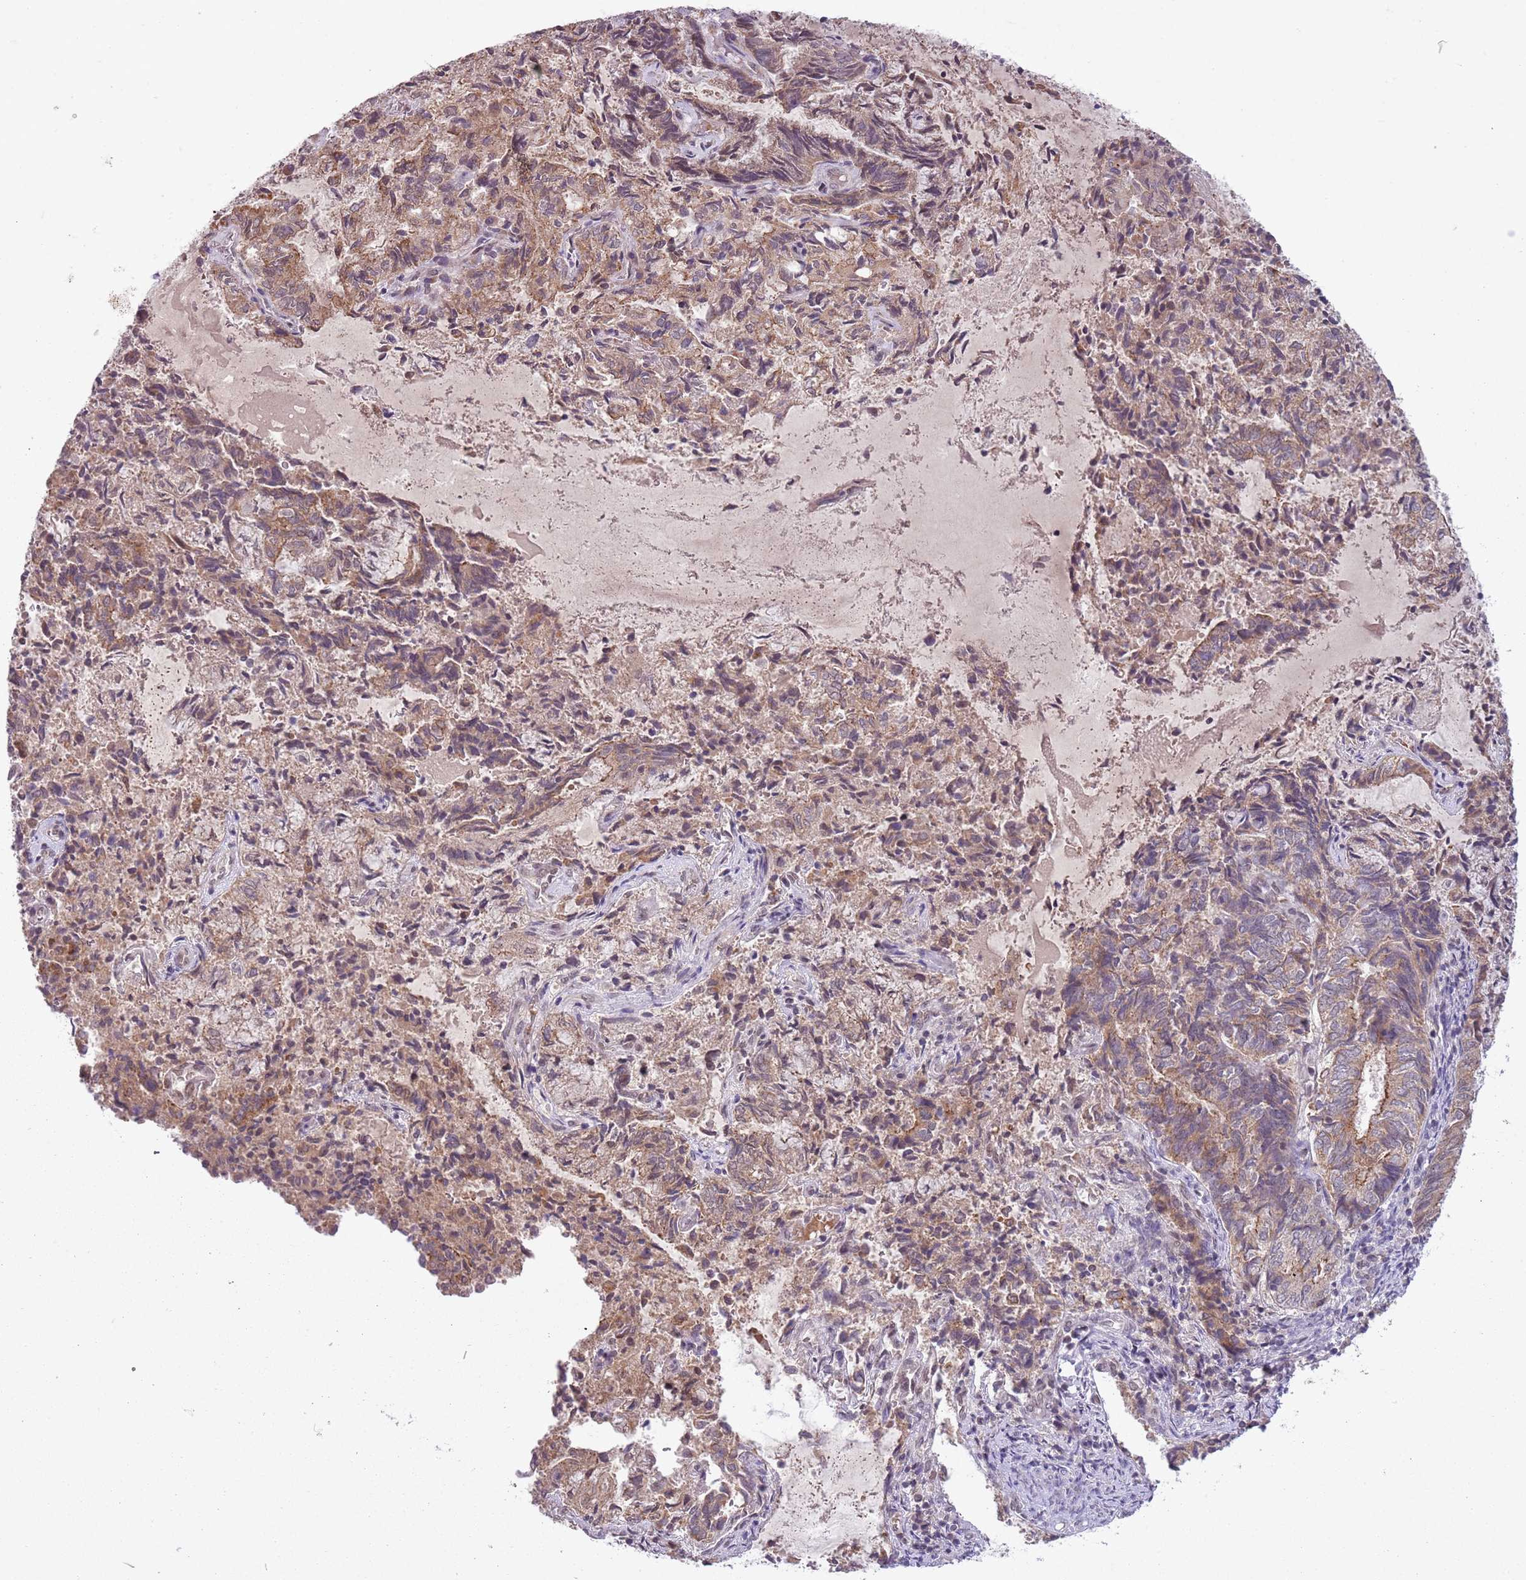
{"staining": {"intensity": "moderate", "quantity": ">75%", "location": "cytoplasmic/membranous"}, "tissue": "endometrial cancer", "cell_type": "Tumor cells", "image_type": "cancer", "snomed": [{"axis": "morphology", "description": "Adenocarcinoma, NOS"}, {"axis": "topography", "description": "Endometrium"}], "caption": "Protein staining of endometrial cancer tissue shows moderate cytoplasmic/membranous expression in about >75% of tumor cells.", "gene": "TM2D1", "patient": {"sex": "female", "age": 80}}